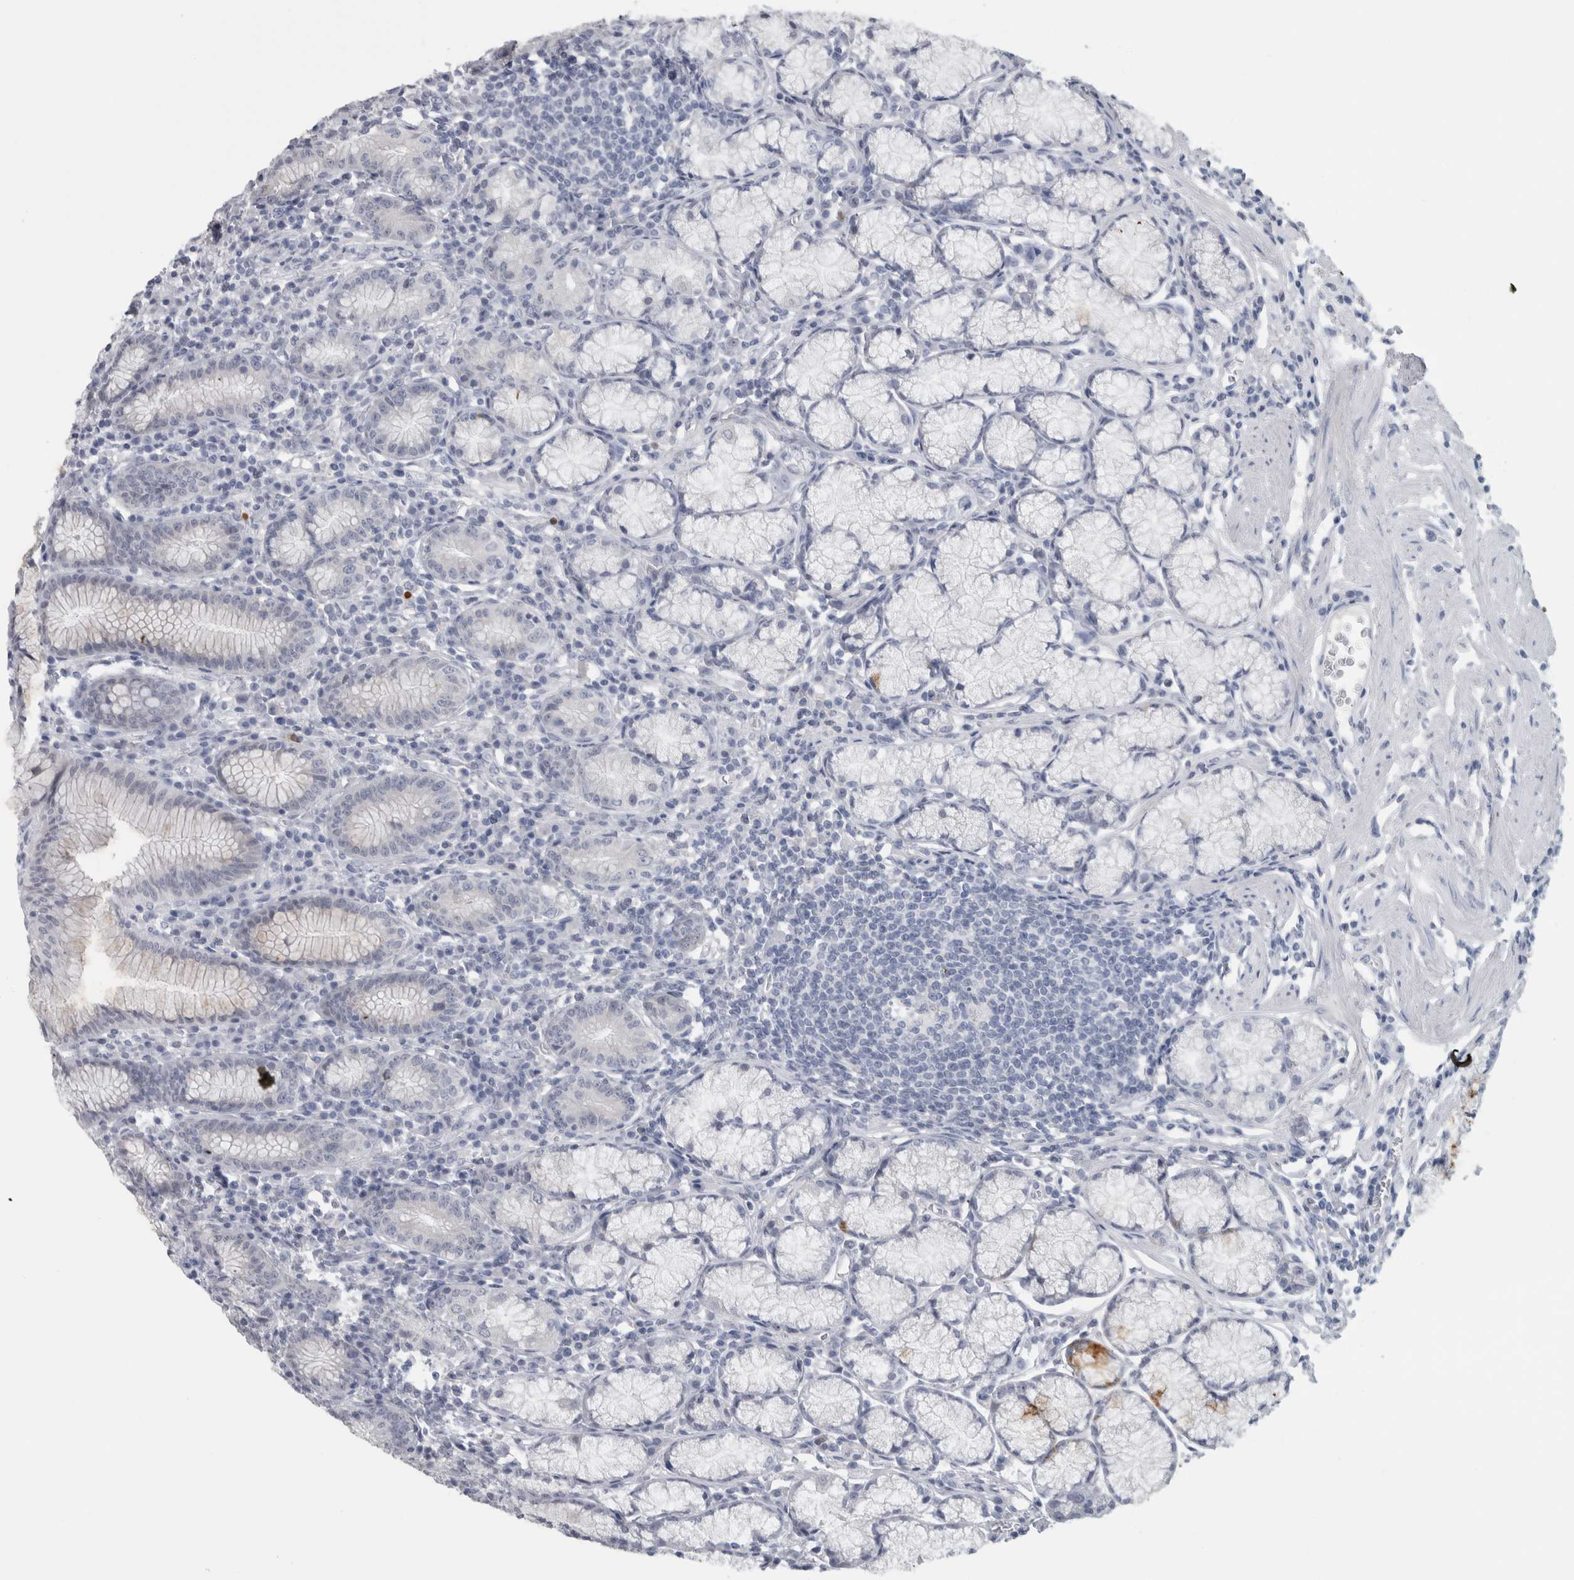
{"staining": {"intensity": "moderate", "quantity": "<25%", "location": "cytoplasmic/membranous"}, "tissue": "stomach", "cell_type": "Glandular cells", "image_type": "normal", "snomed": [{"axis": "morphology", "description": "Normal tissue, NOS"}, {"axis": "topography", "description": "Stomach"}], "caption": "Immunohistochemical staining of normal human stomach shows <25% levels of moderate cytoplasmic/membranous protein expression in about <25% of glandular cells.", "gene": "ADAM2", "patient": {"sex": "male", "age": 55}}